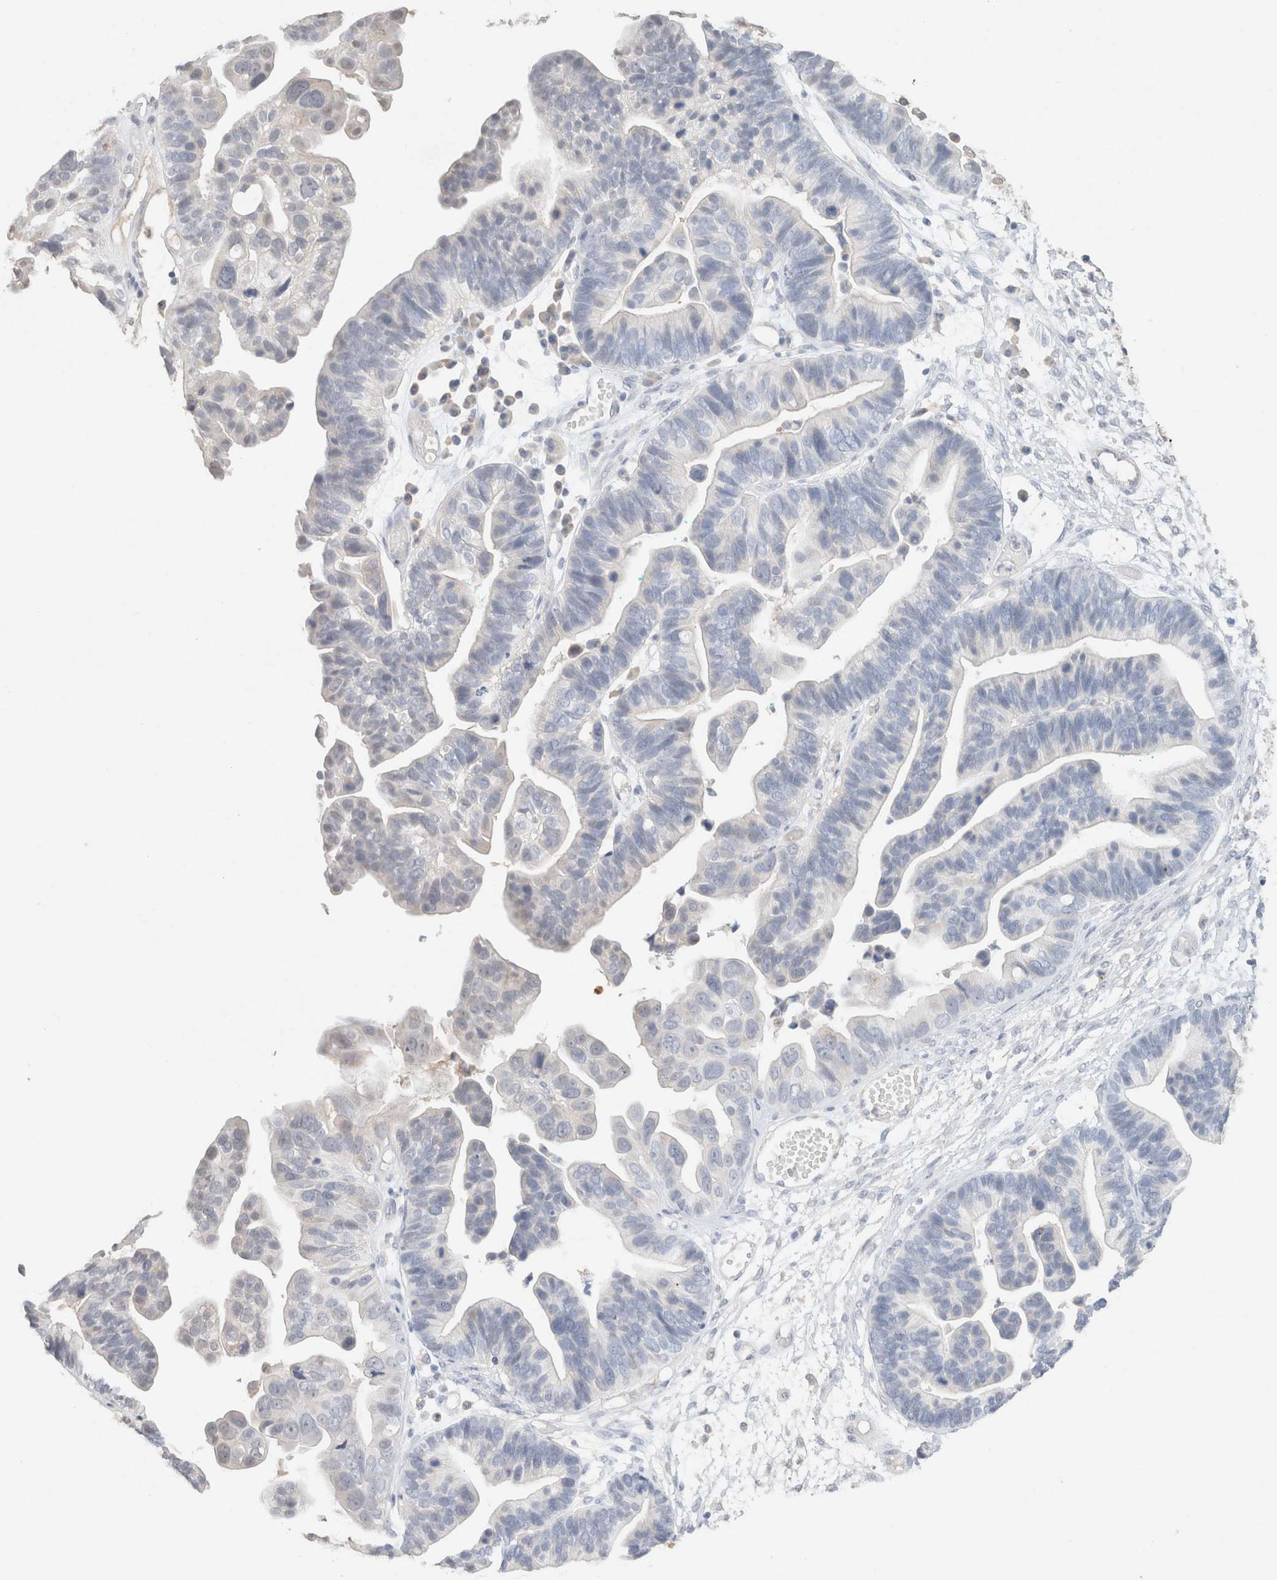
{"staining": {"intensity": "negative", "quantity": "none", "location": "none"}, "tissue": "ovarian cancer", "cell_type": "Tumor cells", "image_type": "cancer", "snomed": [{"axis": "morphology", "description": "Cystadenocarcinoma, serous, NOS"}, {"axis": "topography", "description": "Ovary"}], "caption": "DAB immunohistochemical staining of human ovarian cancer (serous cystadenocarcinoma) reveals no significant positivity in tumor cells. (DAB (3,3'-diaminobenzidine) IHC with hematoxylin counter stain).", "gene": "CPA1", "patient": {"sex": "female", "age": 56}}